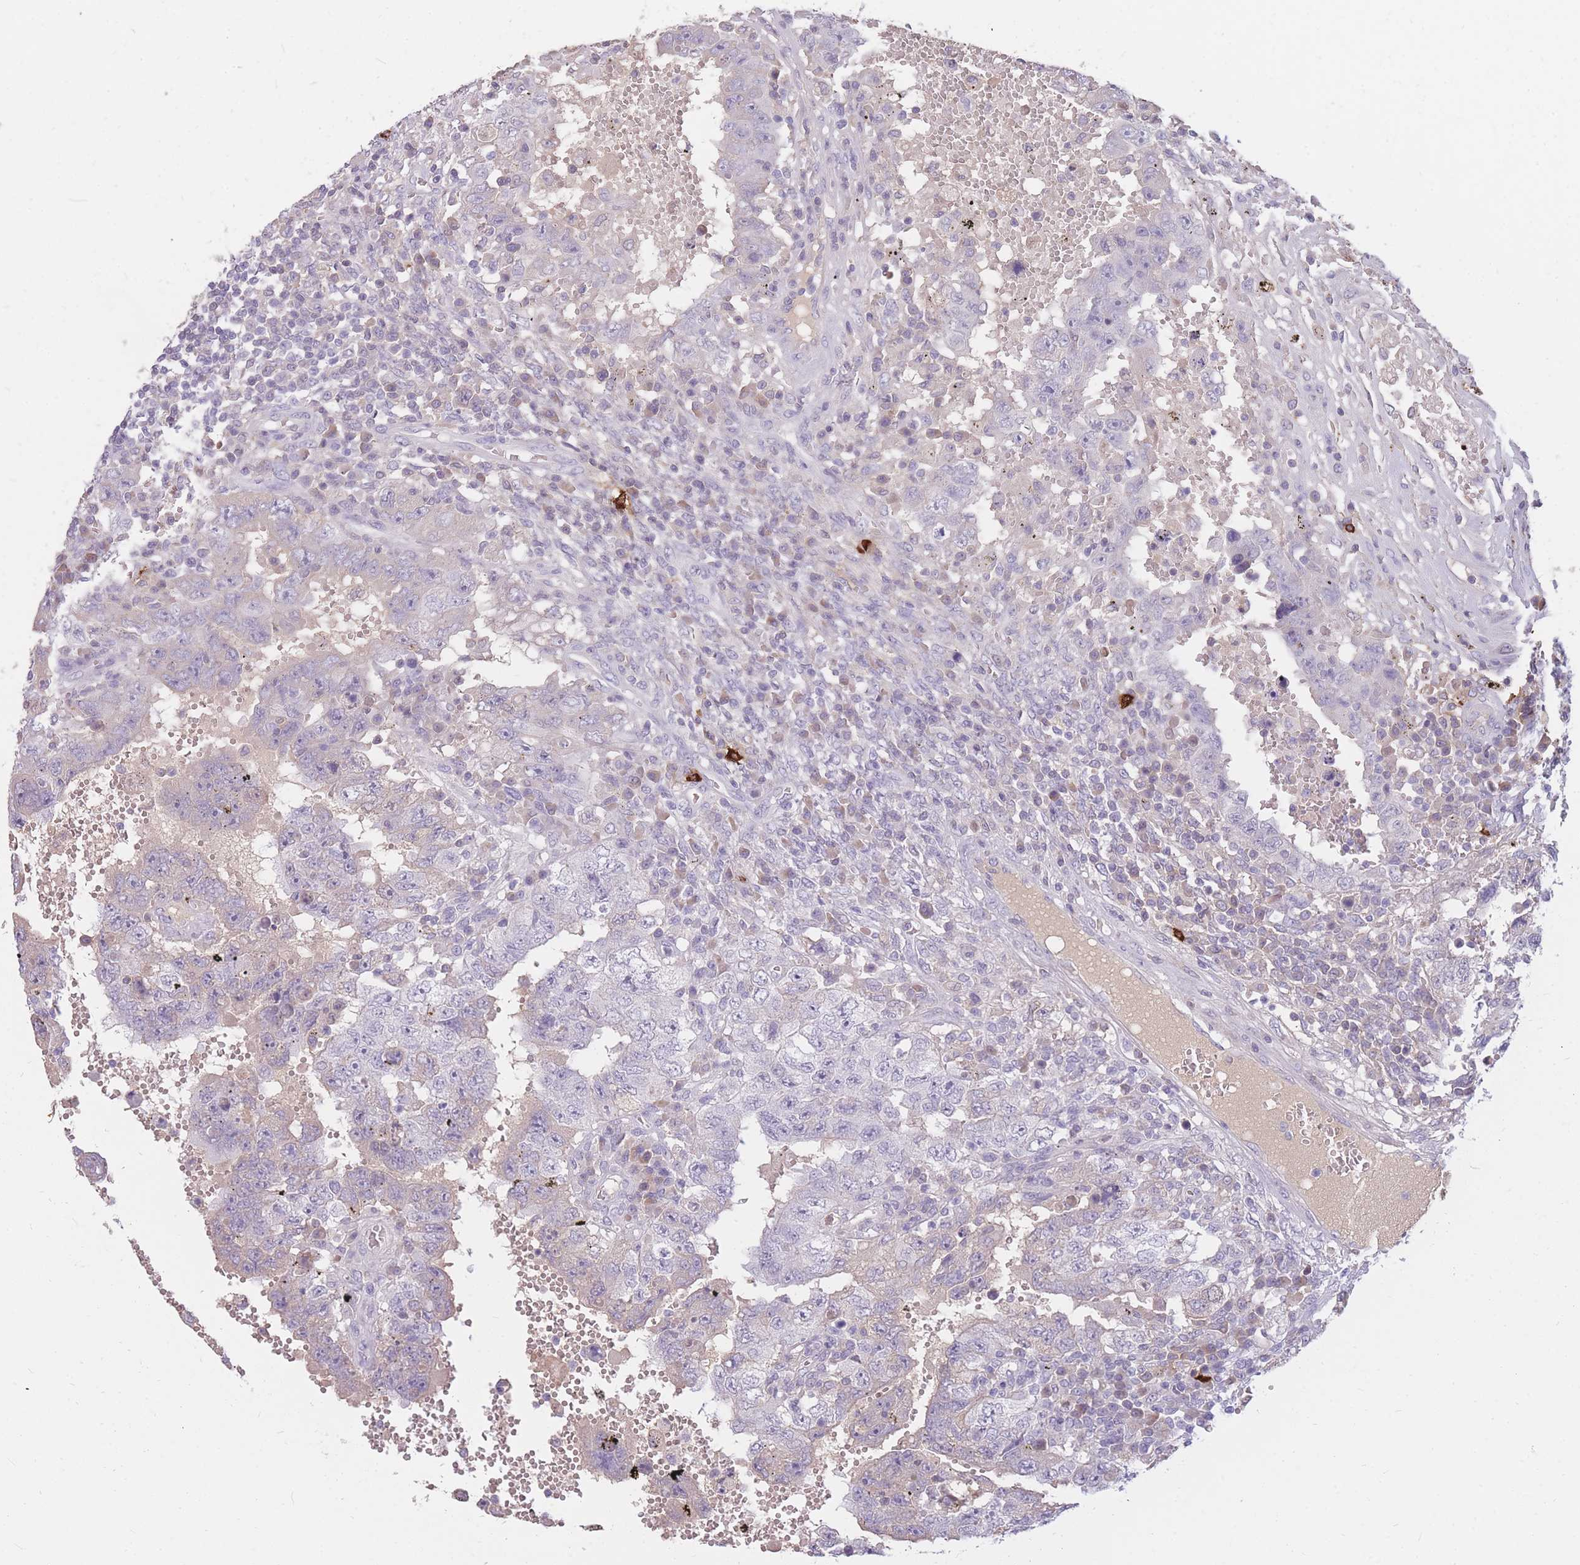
{"staining": {"intensity": "negative", "quantity": "none", "location": "none"}, "tissue": "testis cancer", "cell_type": "Tumor cells", "image_type": "cancer", "snomed": [{"axis": "morphology", "description": "Carcinoma, Embryonal, NOS"}, {"axis": "topography", "description": "Testis"}], "caption": "A photomicrograph of human testis cancer is negative for staining in tumor cells.", "gene": "TPSD1", "patient": {"sex": "male", "age": 26}}